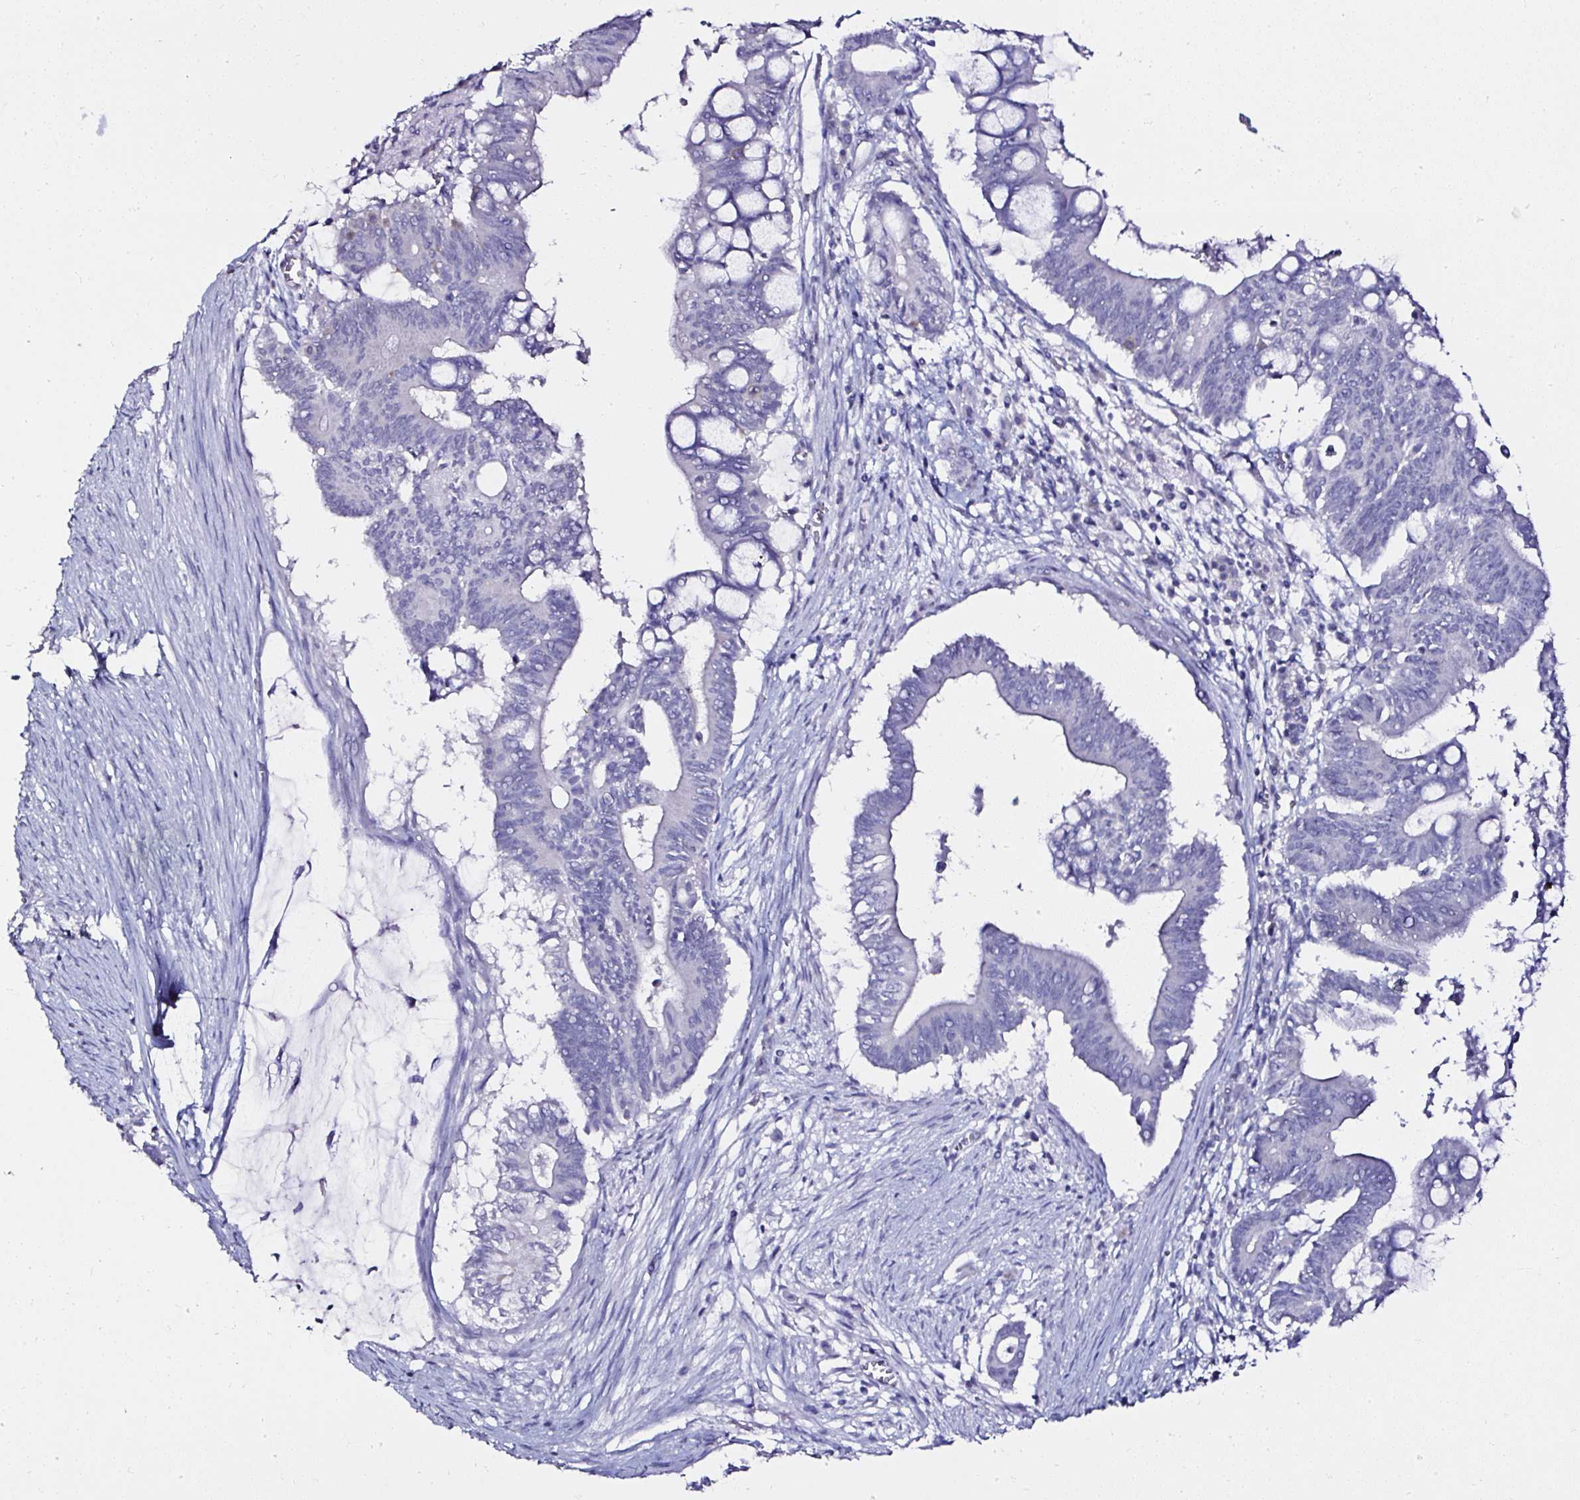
{"staining": {"intensity": "negative", "quantity": "none", "location": "none"}, "tissue": "pancreatic cancer", "cell_type": "Tumor cells", "image_type": "cancer", "snomed": [{"axis": "morphology", "description": "Adenocarcinoma, NOS"}, {"axis": "topography", "description": "Pancreas"}], "caption": "An image of human pancreatic cancer is negative for staining in tumor cells.", "gene": "ATP2A1", "patient": {"sex": "male", "age": 68}}